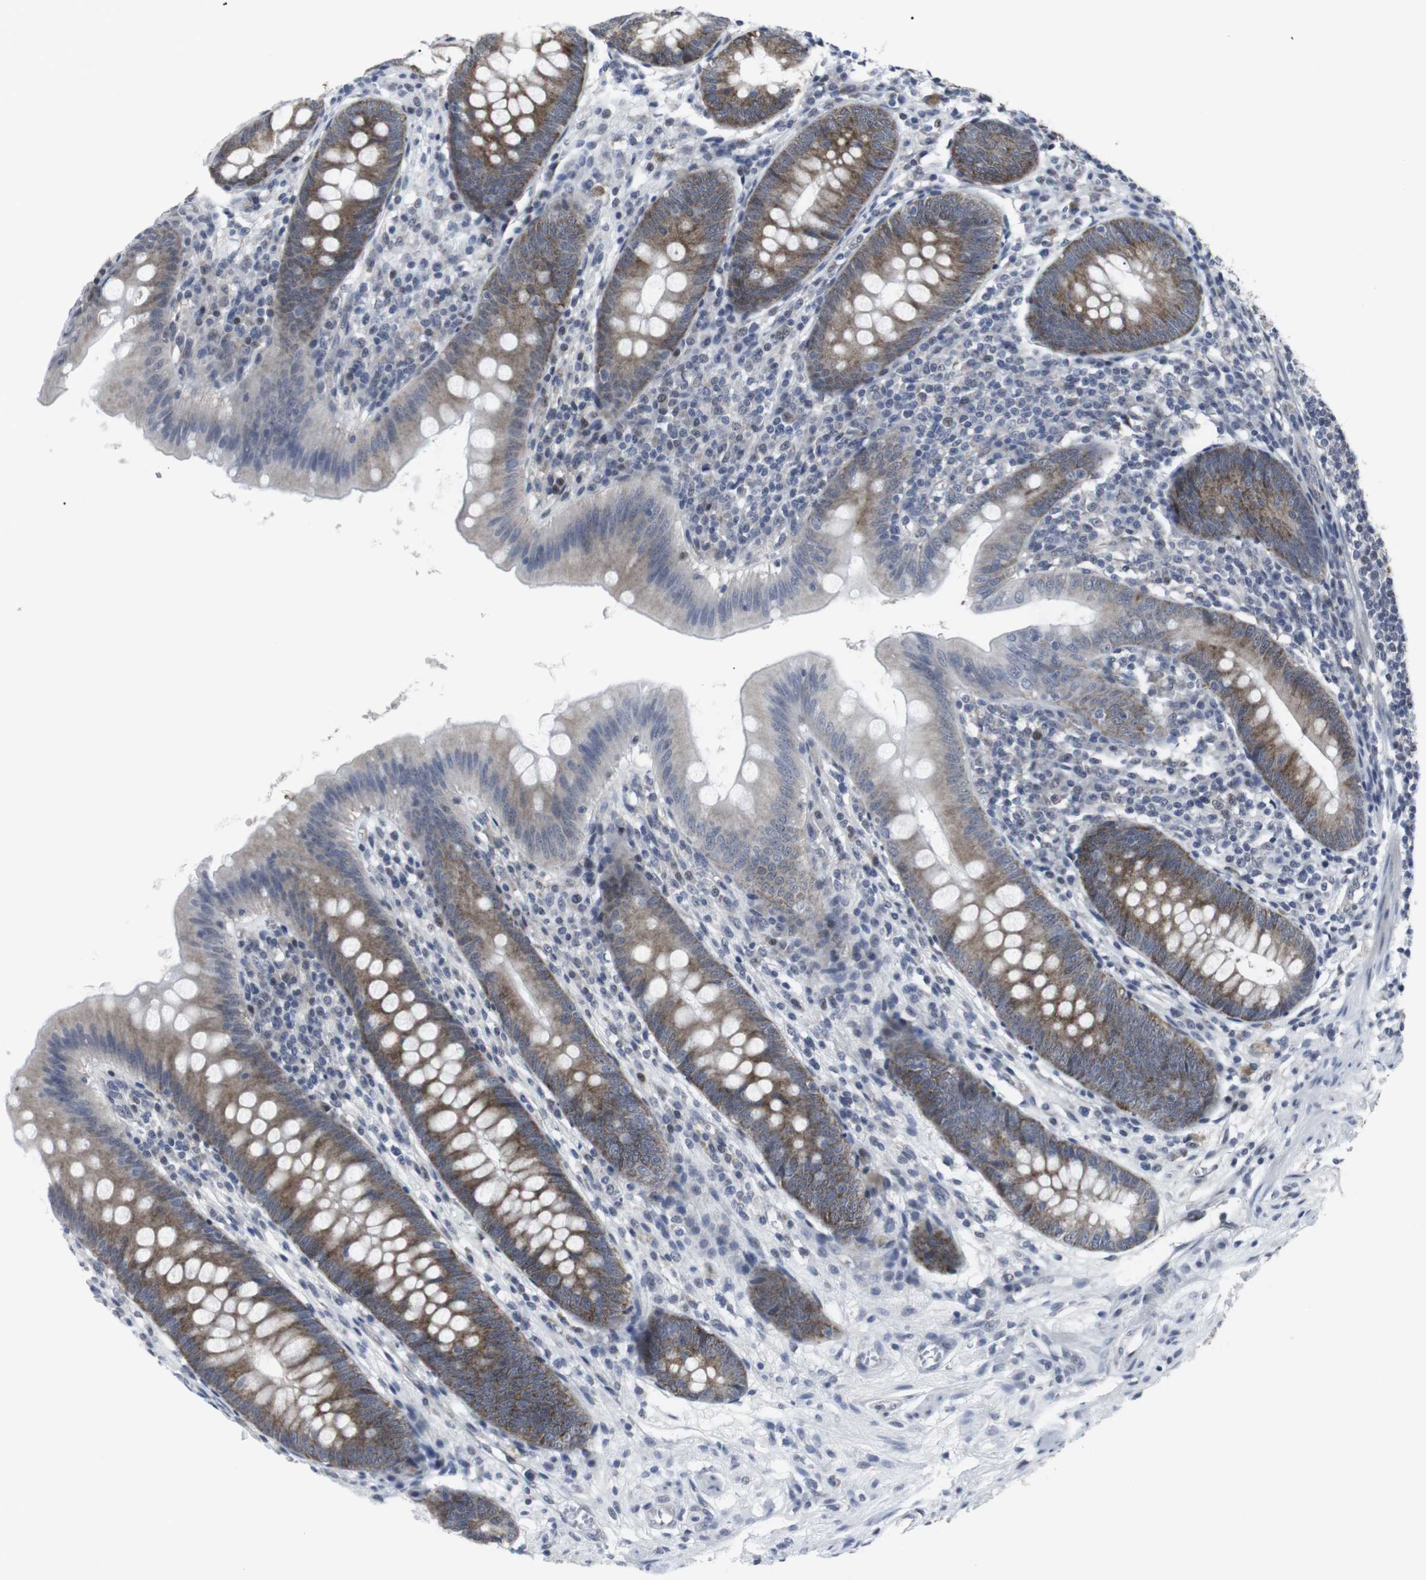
{"staining": {"intensity": "moderate", "quantity": ">75%", "location": "cytoplasmic/membranous"}, "tissue": "appendix", "cell_type": "Glandular cells", "image_type": "normal", "snomed": [{"axis": "morphology", "description": "Normal tissue, NOS"}, {"axis": "topography", "description": "Appendix"}], "caption": "IHC of benign appendix demonstrates medium levels of moderate cytoplasmic/membranous positivity in about >75% of glandular cells.", "gene": "GEMIN2", "patient": {"sex": "male", "age": 56}}